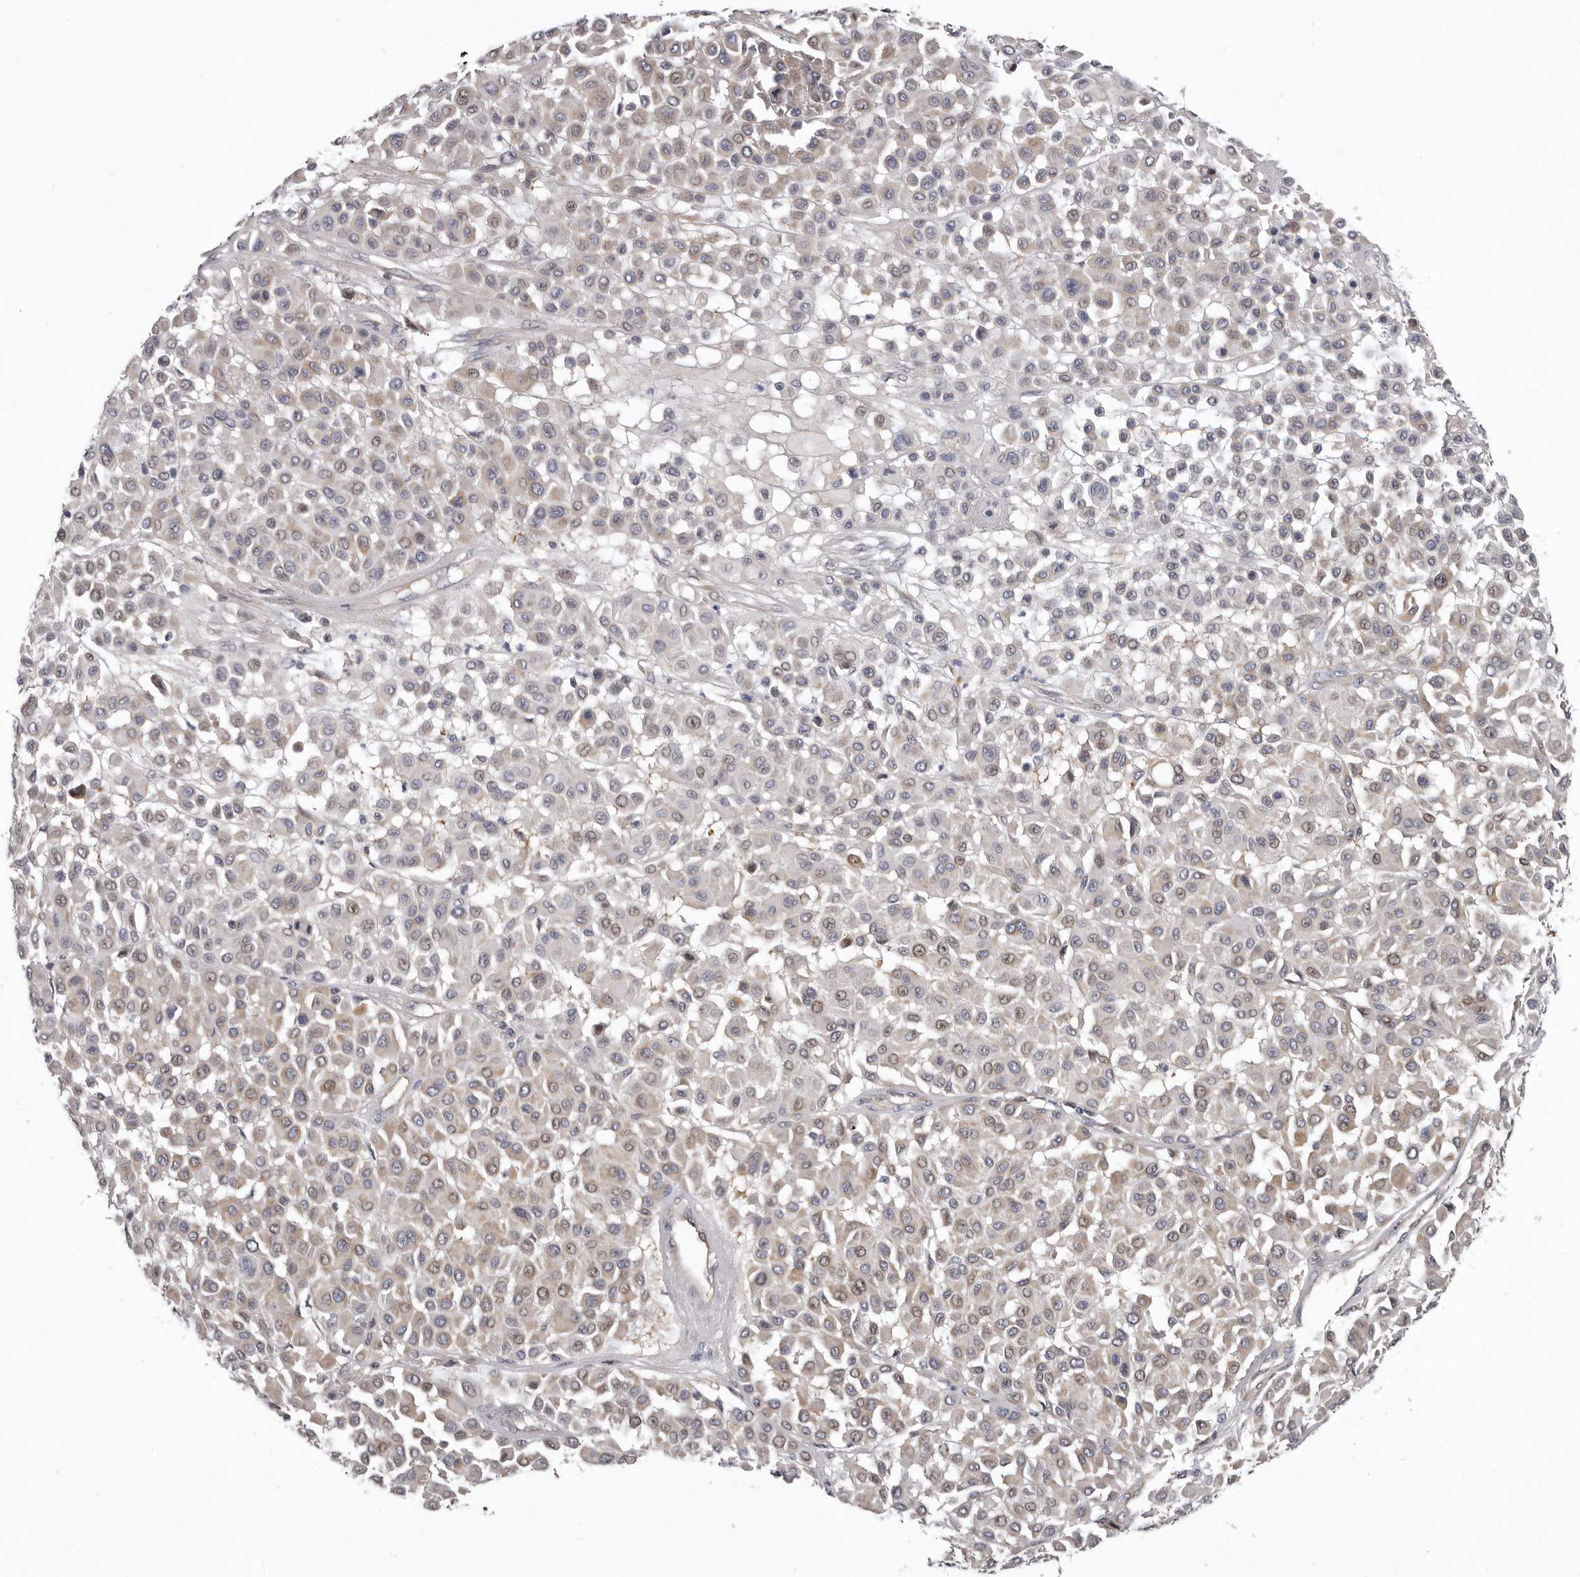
{"staining": {"intensity": "weak", "quantity": "<25%", "location": "nuclear"}, "tissue": "melanoma", "cell_type": "Tumor cells", "image_type": "cancer", "snomed": [{"axis": "morphology", "description": "Malignant melanoma, Metastatic site"}, {"axis": "topography", "description": "Soft tissue"}], "caption": "This micrograph is of malignant melanoma (metastatic site) stained with IHC to label a protein in brown with the nuclei are counter-stained blue. There is no expression in tumor cells.", "gene": "RNF217", "patient": {"sex": "male", "age": 41}}